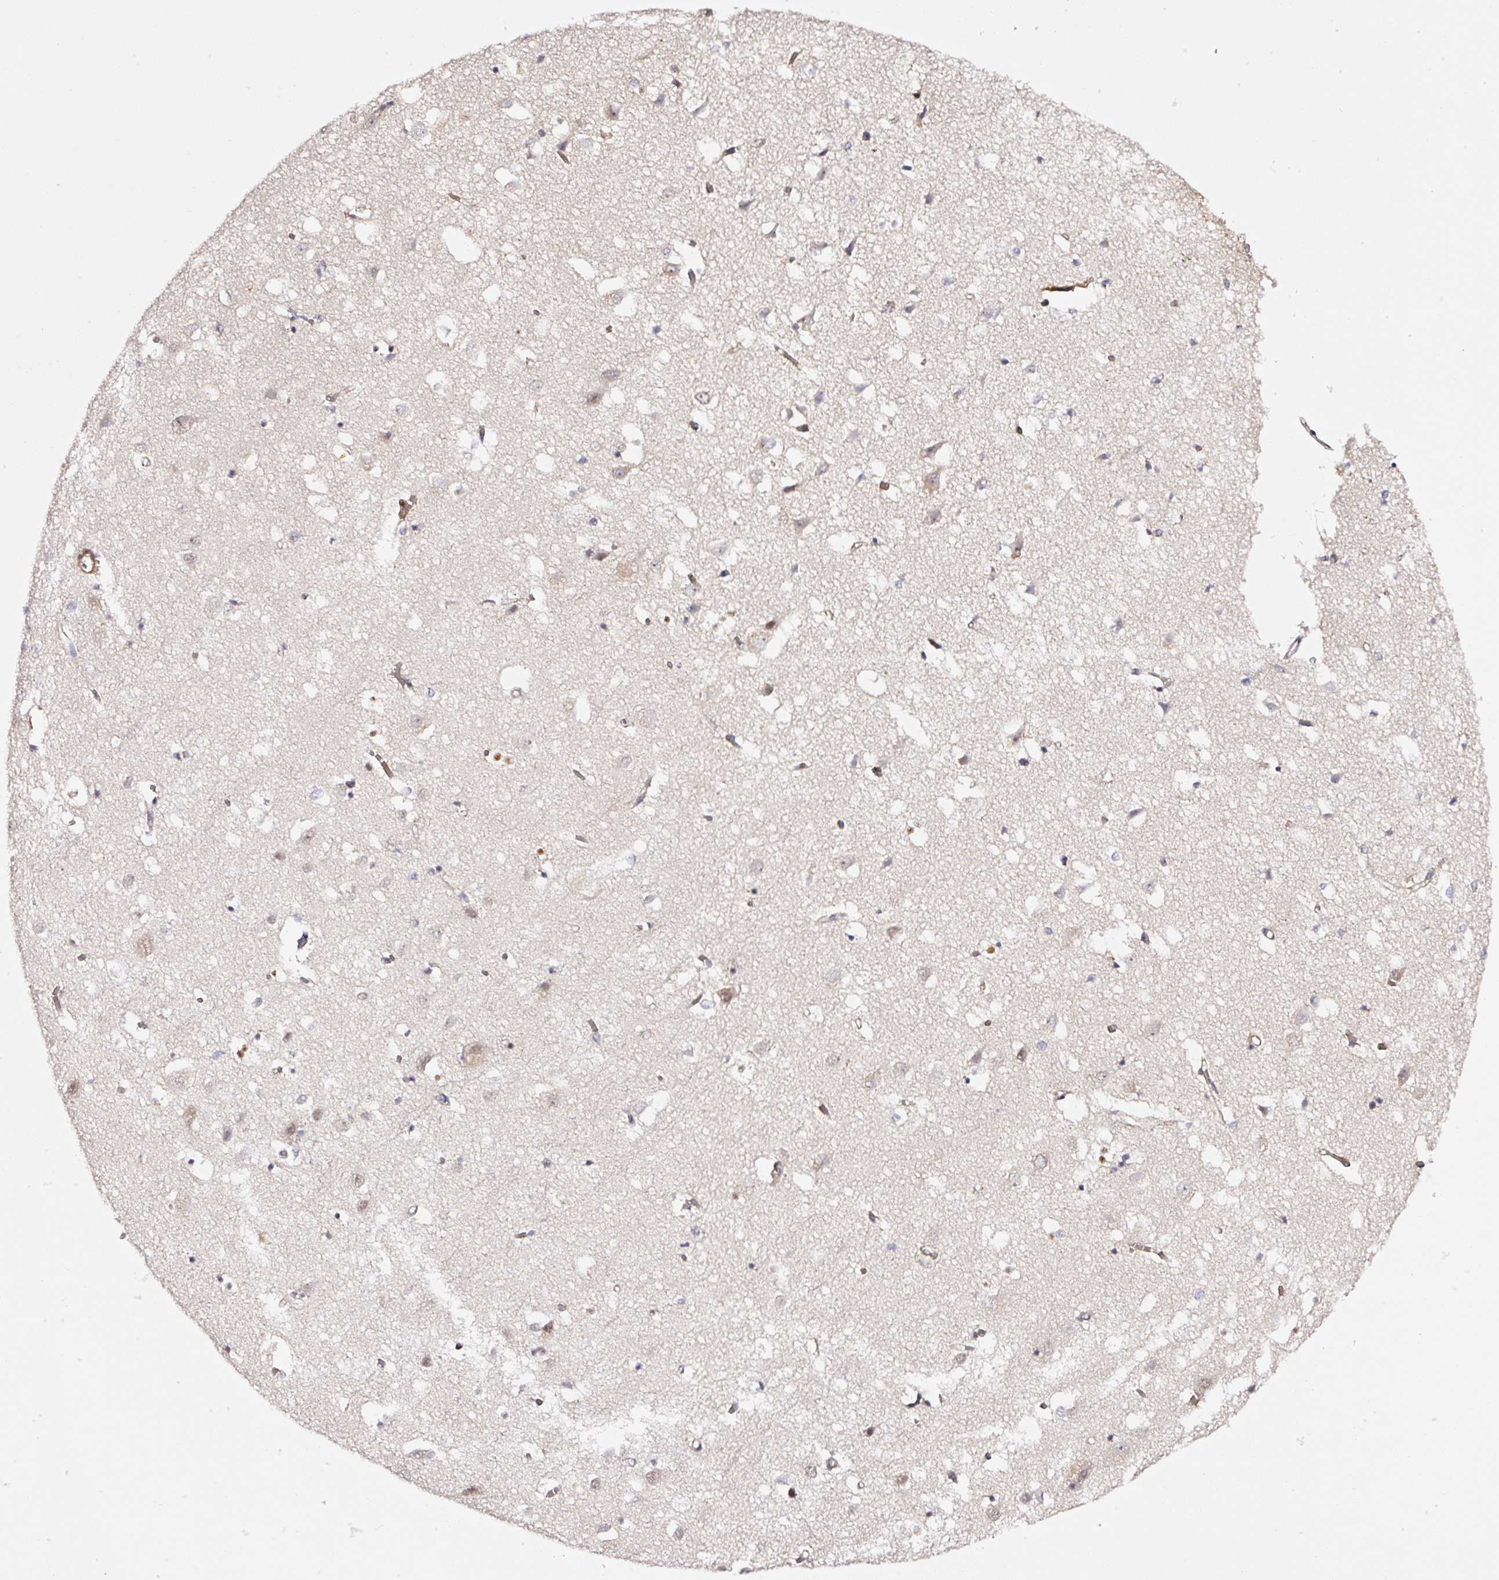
{"staining": {"intensity": "moderate", "quantity": ">75%", "location": "cytoplasmic/membranous"}, "tissue": "cerebral cortex", "cell_type": "Endothelial cells", "image_type": "normal", "snomed": [{"axis": "morphology", "description": "Normal tissue, NOS"}, {"axis": "topography", "description": "Cerebral cortex"}], "caption": "A brown stain shows moderate cytoplasmic/membranous staining of a protein in endothelial cells of benign cerebral cortex.", "gene": "ANKRD20A1", "patient": {"sex": "male", "age": 70}}